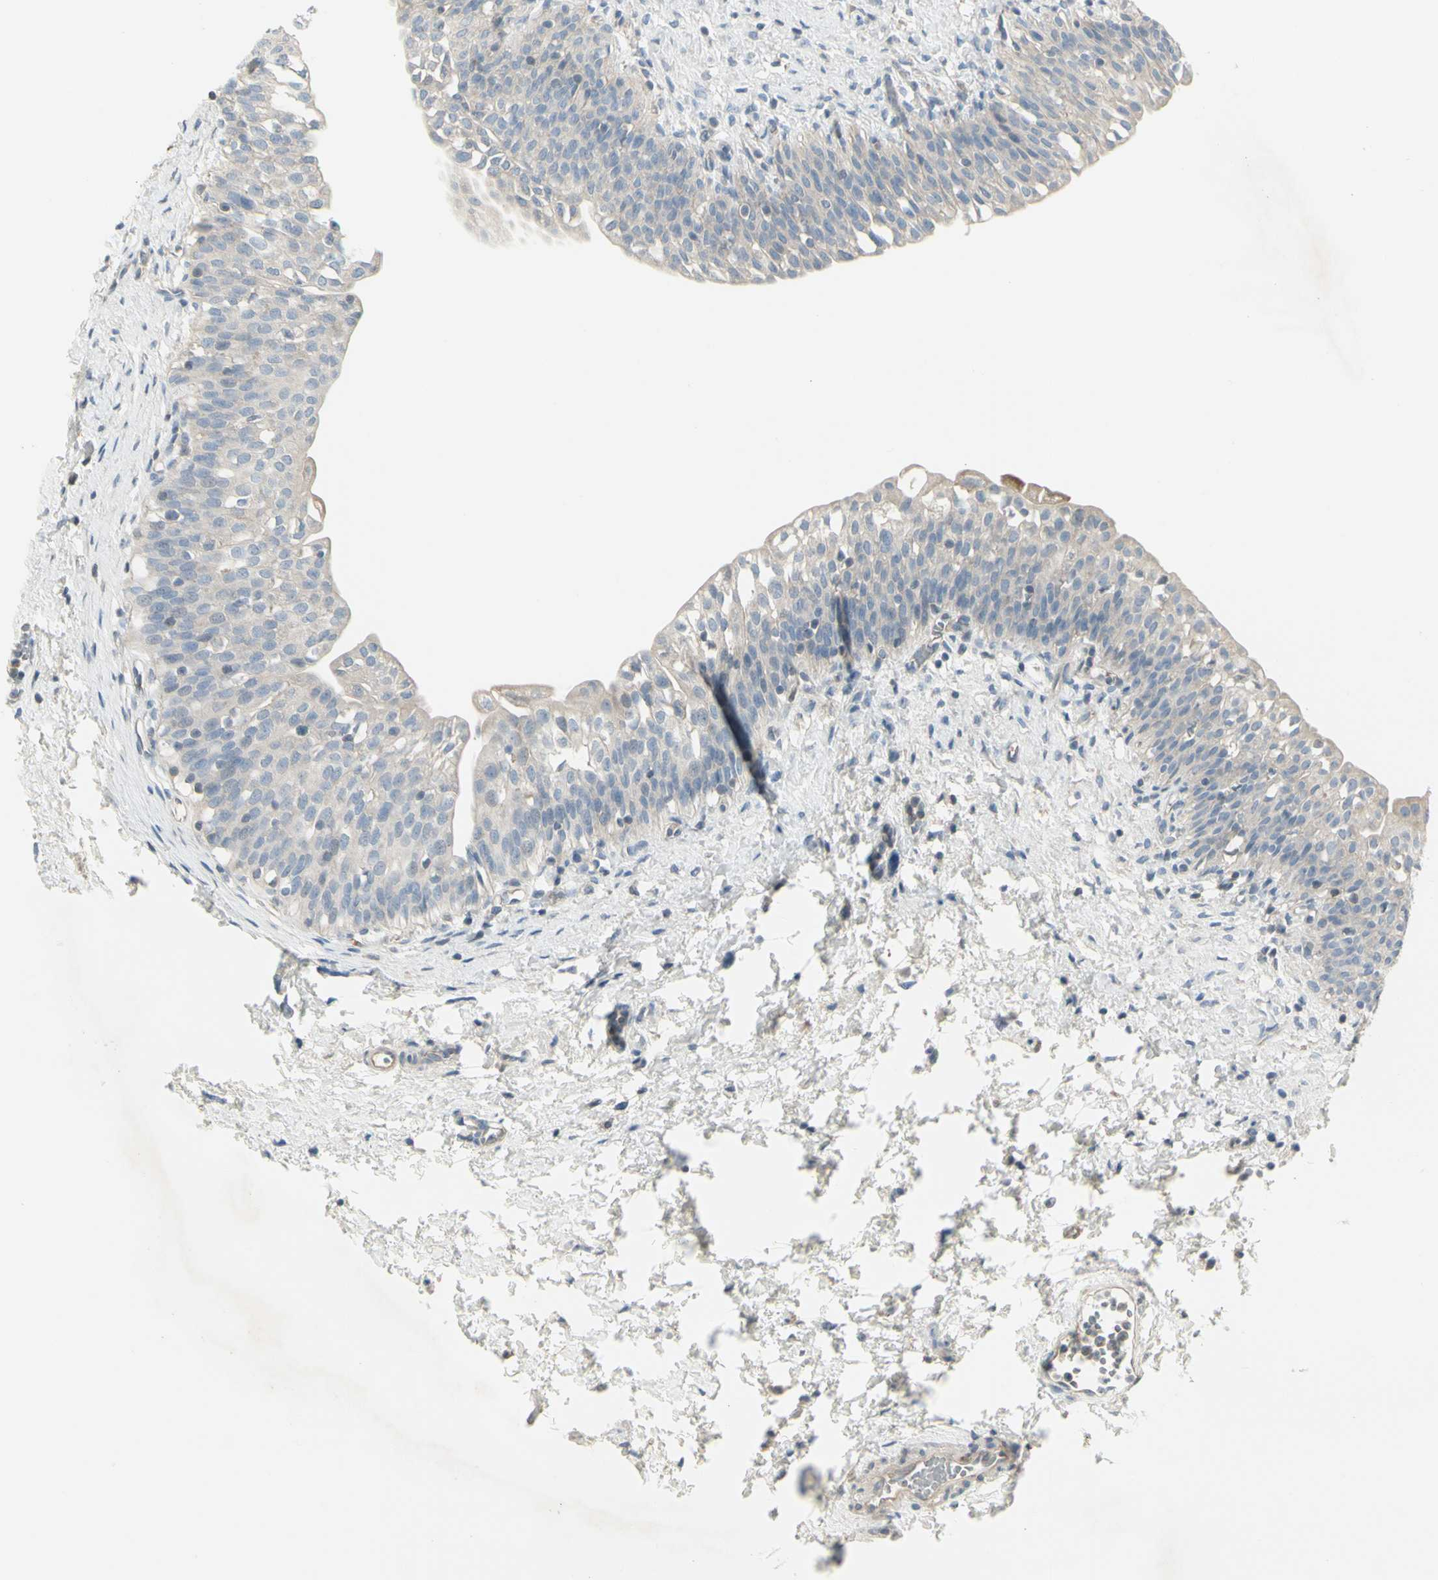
{"staining": {"intensity": "moderate", "quantity": "<25%", "location": "cytoplasmic/membranous"}, "tissue": "urinary bladder", "cell_type": "Urothelial cells", "image_type": "normal", "snomed": [{"axis": "morphology", "description": "Normal tissue, NOS"}, {"axis": "topography", "description": "Urinary bladder"}], "caption": "Benign urinary bladder exhibits moderate cytoplasmic/membranous expression in about <25% of urothelial cells, visualized by immunohistochemistry. (DAB IHC with brightfield microscopy, high magnification).", "gene": "CCNB2", "patient": {"sex": "male", "age": 55}}